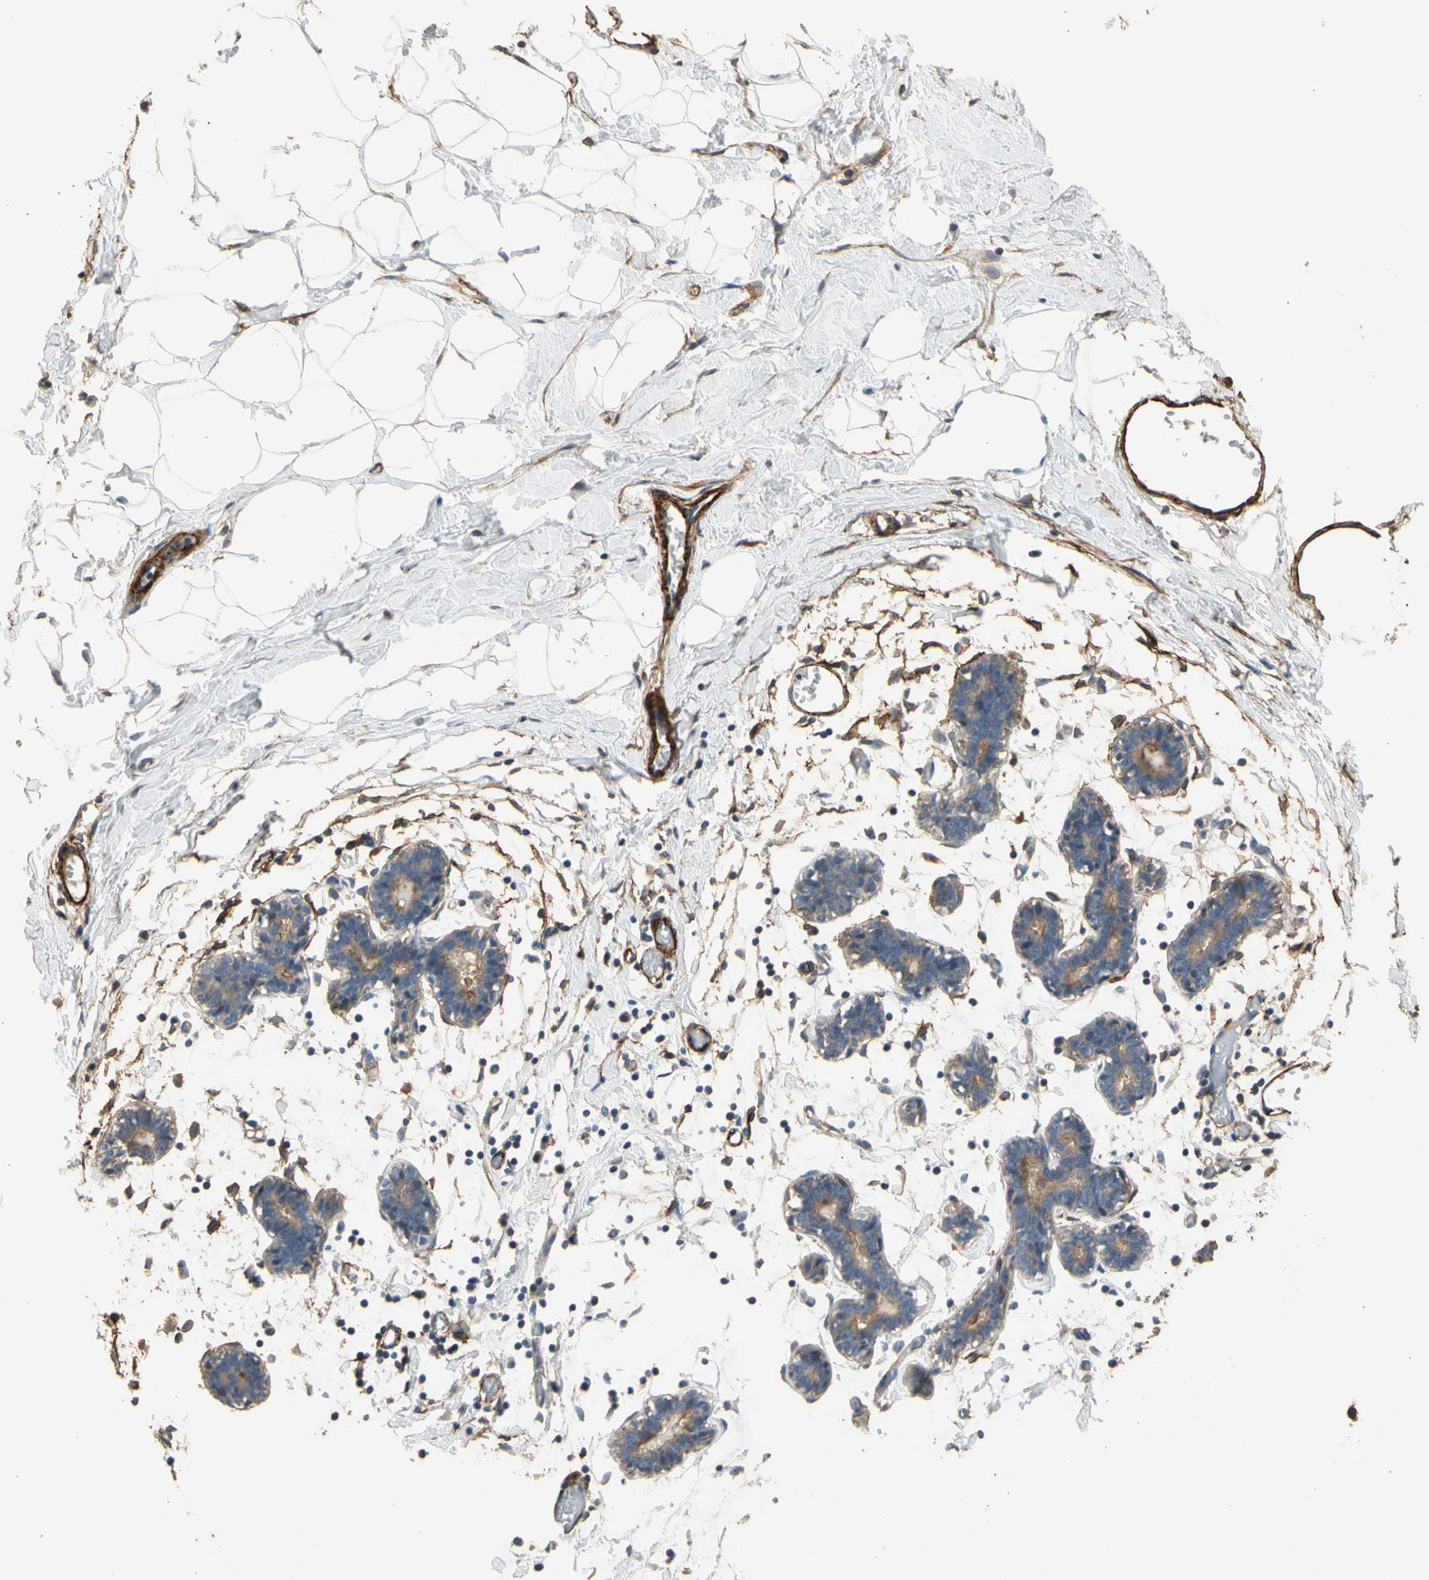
{"staining": {"intensity": "weak", "quantity": "<25%", "location": "cytoplasmic/membranous"}, "tissue": "breast", "cell_type": "Adipocytes", "image_type": "normal", "snomed": [{"axis": "morphology", "description": "Normal tissue, NOS"}, {"axis": "topography", "description": "Breast"}], "caption": "Adipocytes show no significant protein expression in unremarkable breast. The staining was performed using DAB (3,3'-diaminobenzidine) to visualize the protein expression in brown, while the nuclei were stained in blue with hematoxylin (Magnification: 20x).", "gene": "SUSD2", "patient": {"sex": "female", "age": 27}}